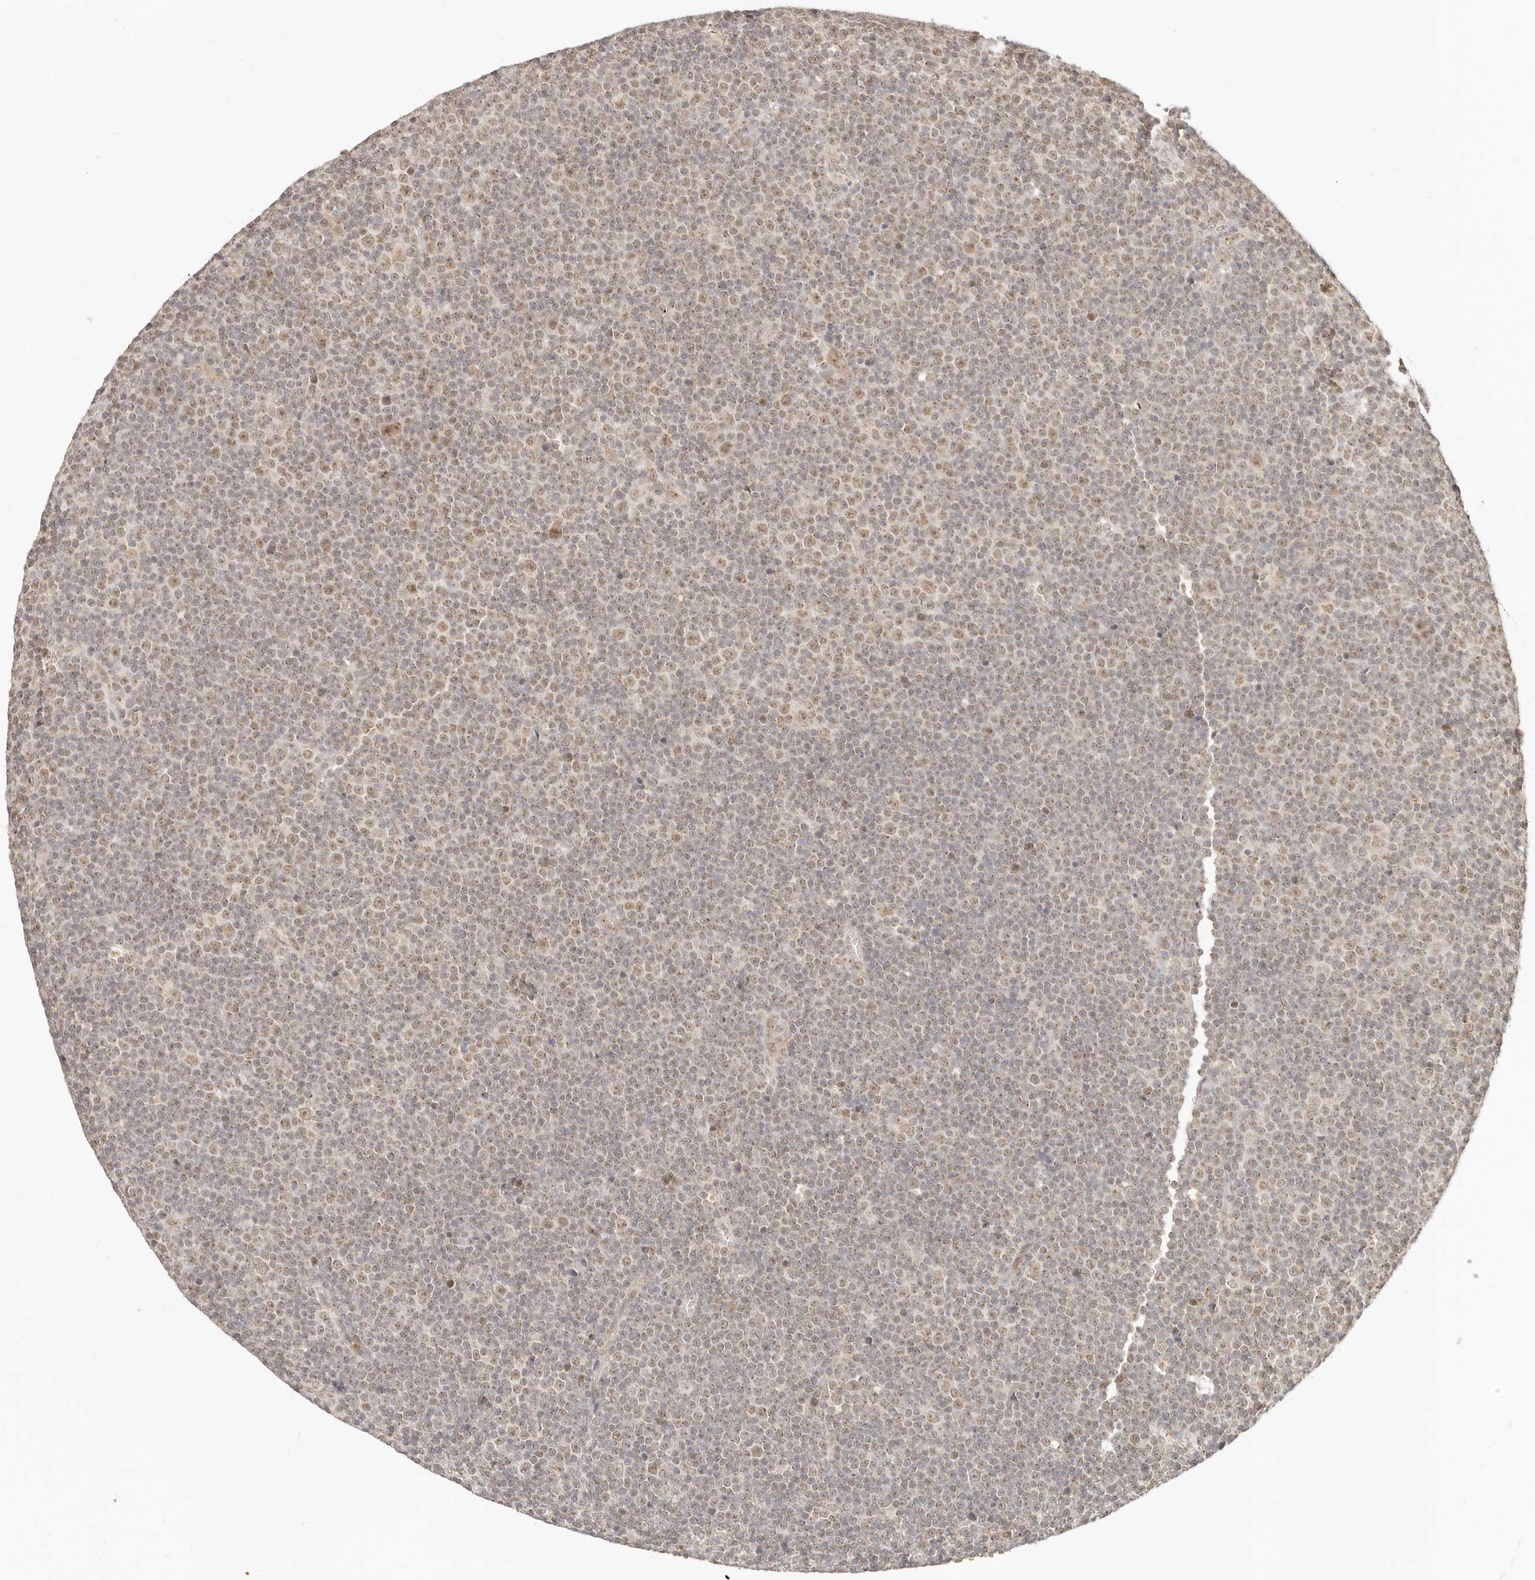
{"staining": {"intensity": "moderate", "quantity": "<25%", "location": "cytoplasmic/membranous,nuclear"}, "tissue": "lymphoma", "cell_type": "Tumor cells", "image_type": "cancer", "snomed": [{"axis": "morphology", "description": "Malignant lymphoma, non-Hodgkin's type, Low grade"}, {"axis": "topography", "description": "Lymph node"}], "caption": "About <25% of tumor cells in lymphoma display moderate cytoplasmic/membranous and nuclear protein staining as visualized by brown immunohistochemical staining.", "gene": "INTS11", "patient": {"sex": "female", "age": 67}}